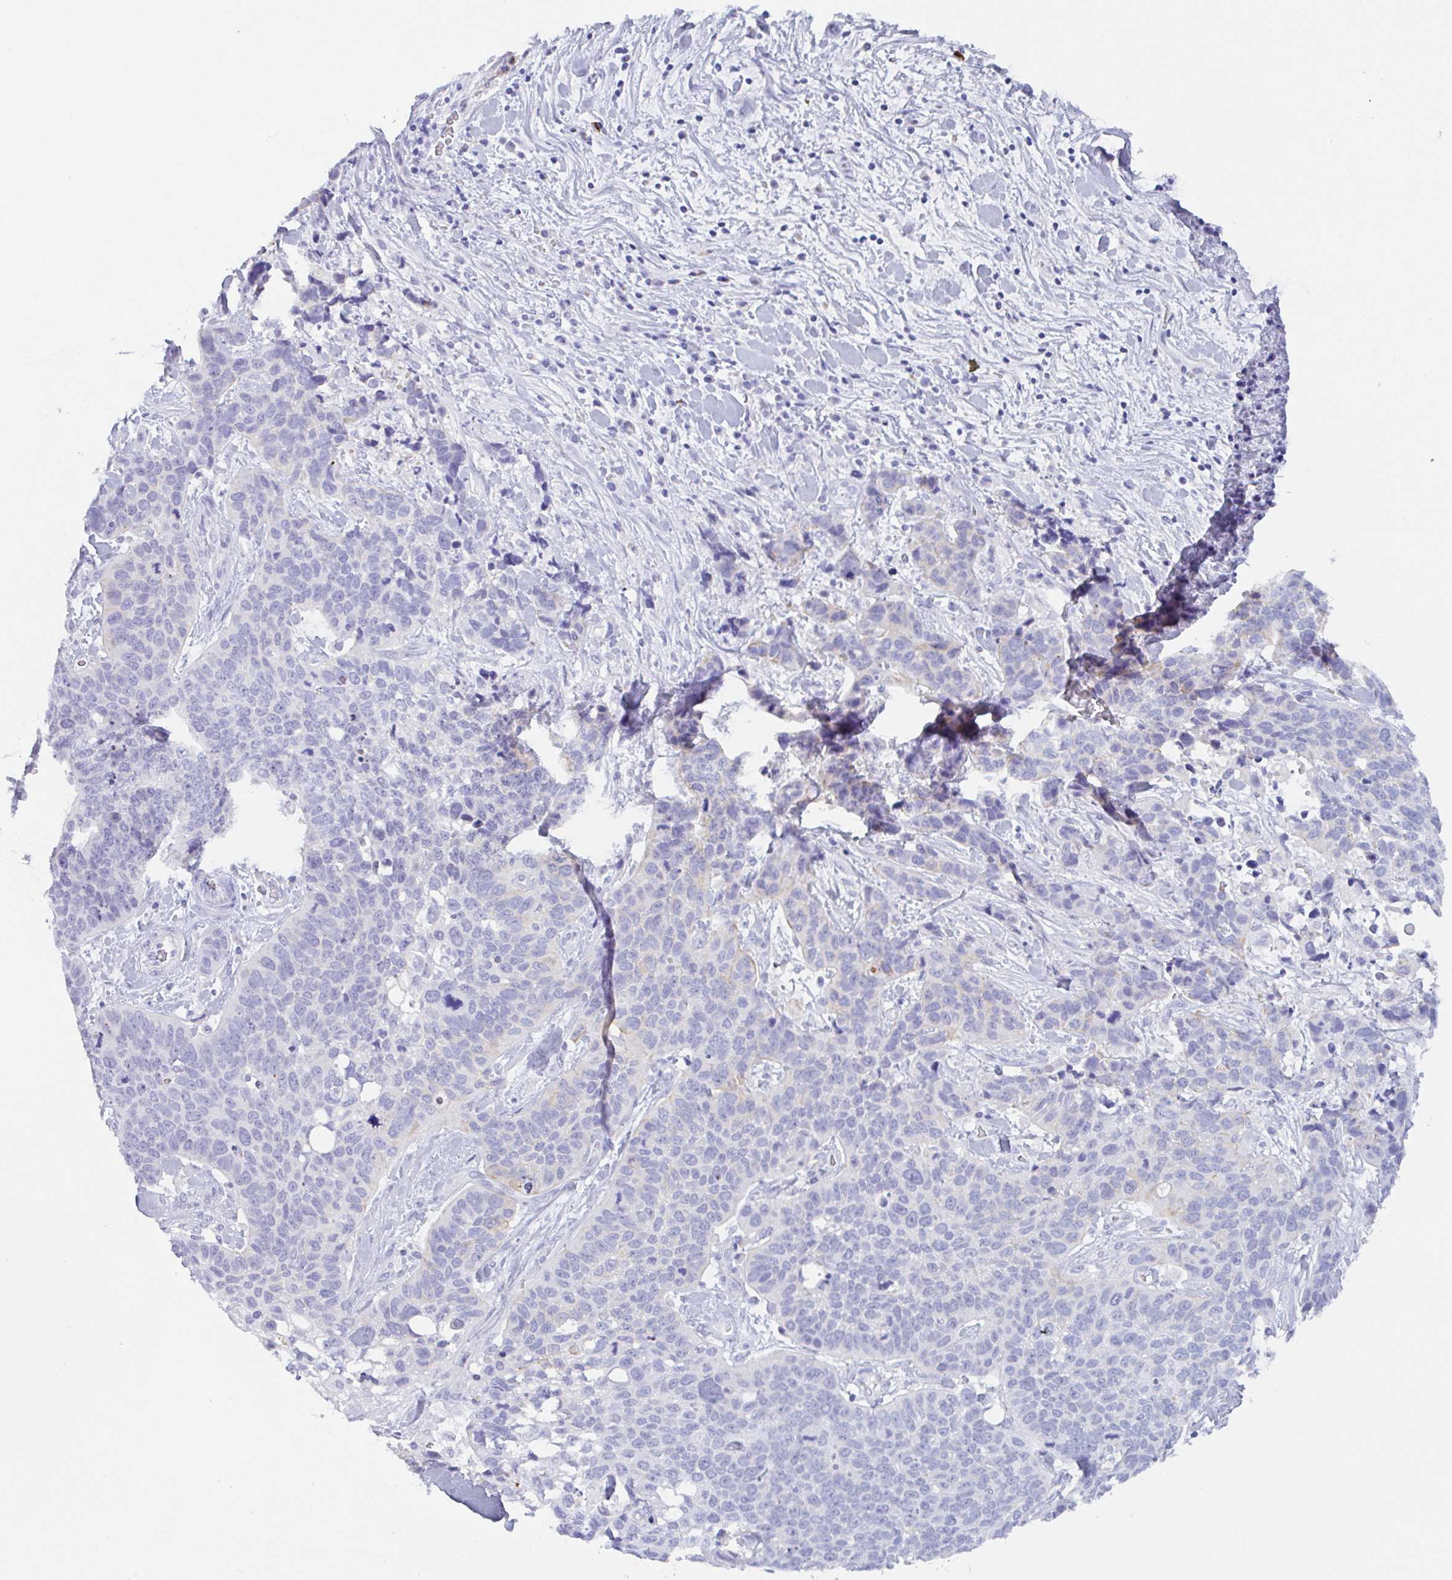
{"staining": {"intensity": "negative", "quantity": "none", "location": "none"}, "tissue": "lung cancer", "cell_type": "Tumor cells", "image_type": "cancer", "snomed": [{"axis": "morphology", "description": "Squamous cell carcinoma, NOS"}, {"axis": "topography", "description": "Lung"}], "caption": "This photomicrograph is of lung cancer stained with immunohistochemistry to label a protein in brown with the nuclei are counter-stained blue. There is no staining in tumor cells.", "gene": "DTWD2", "patient": {"sex": "male", "age": 62}}